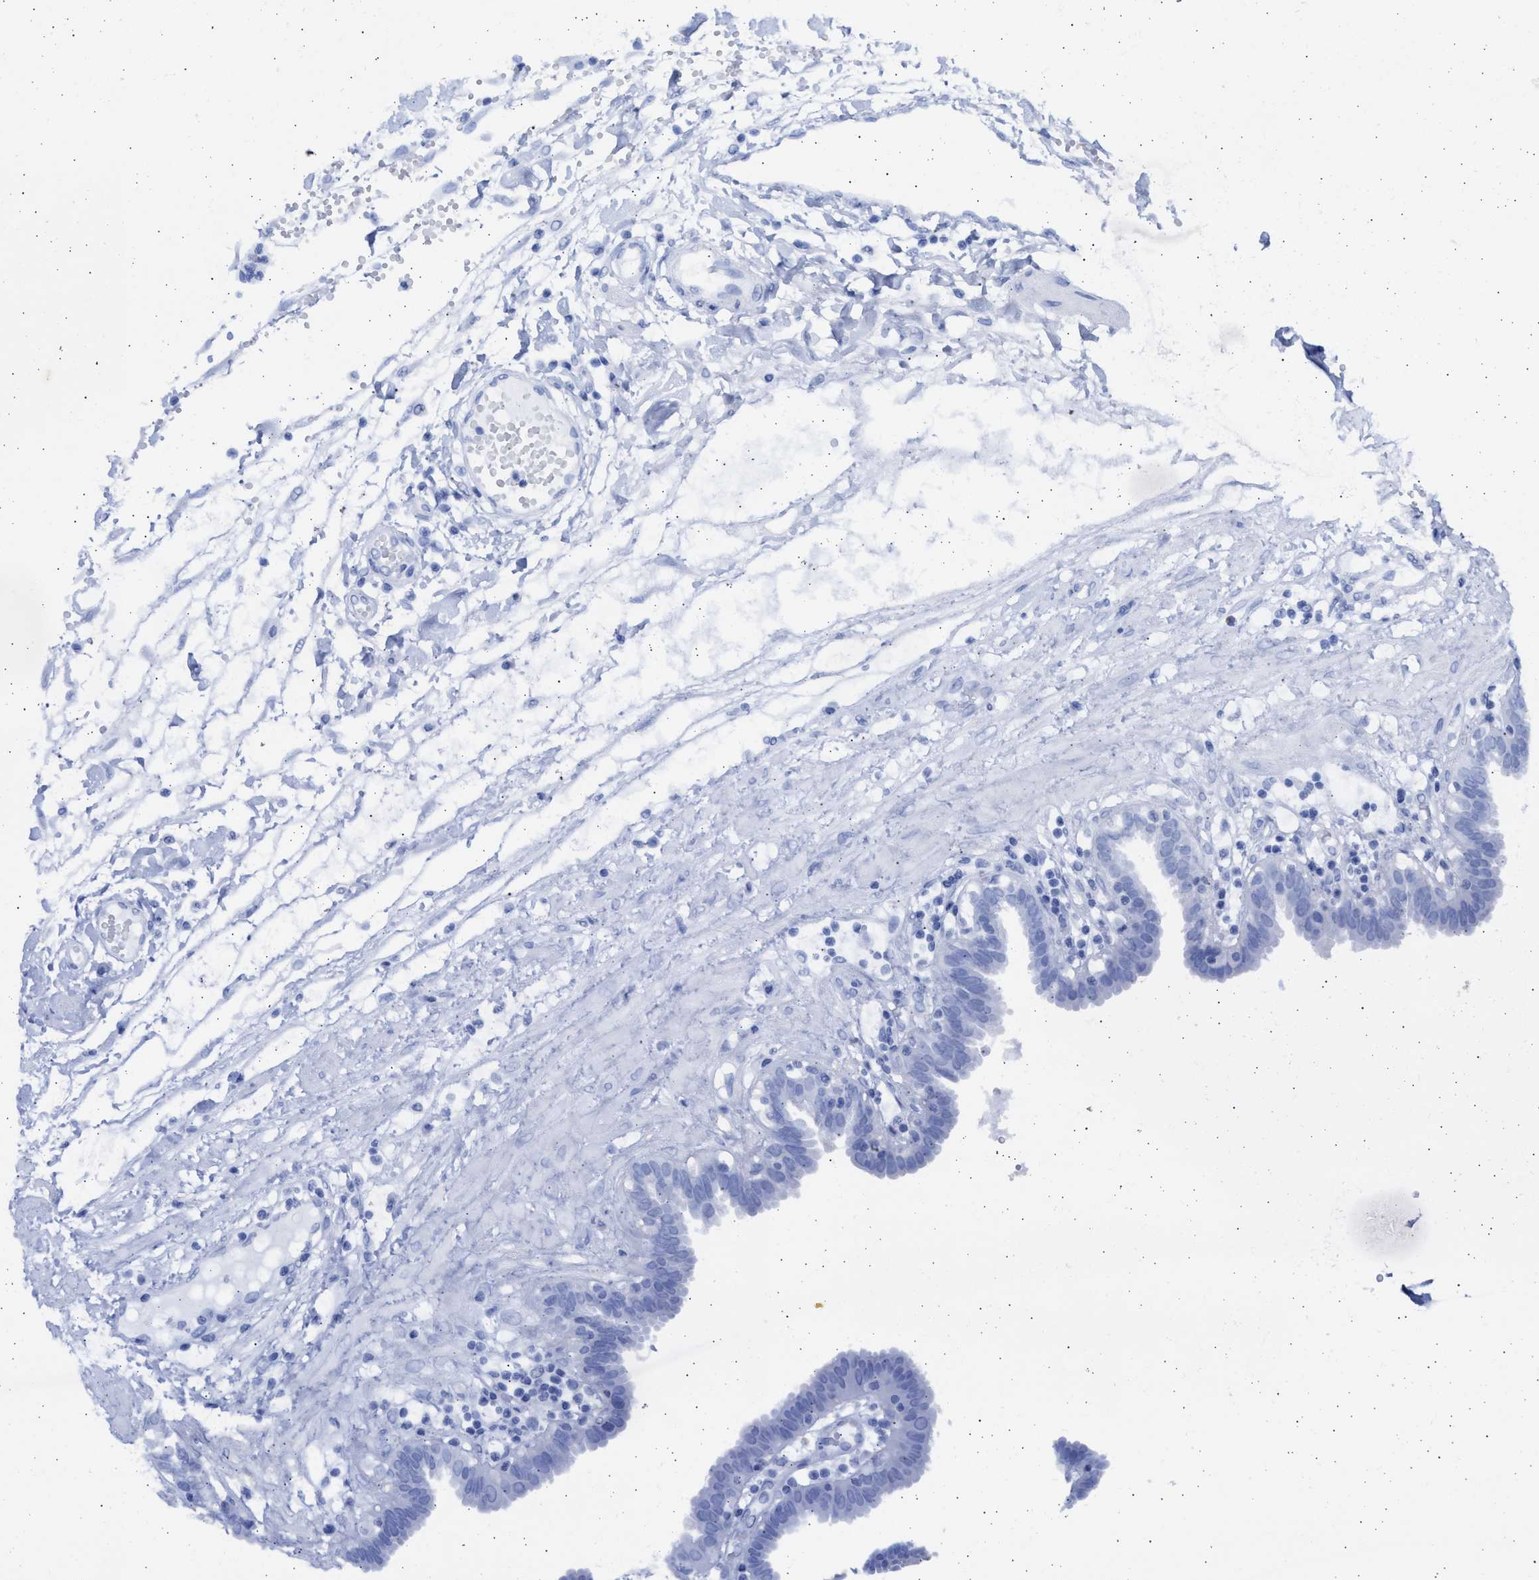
{"staining": {"intensity": "weak", "quantity": "25%-75%", "location": "cytoplasmic/membranous"}, "tissue": "fallopian tube", "cell_type": "Glandular cells", "image_type": "normal", "snomed": [{"axis": "morphology", "description": "Normal tissue, NOS"}, {"axis": "topography", "description": "Fallopian tube"}, {"axis": "topography", "description": "Placenta"}], "caption": "Fallopian tube stained with DAB (3,3'-diaminobenzidine) immunohistochemistry (IHC) demonstrates low levels of weak cytoplasmic/membranous staining in approximately 25%-75% of glandular cells. (DAB IHC with brightfield microscopy, high magnification).", "gene": "ALDOC", "patient": {"sex": "female", "age": 32}}